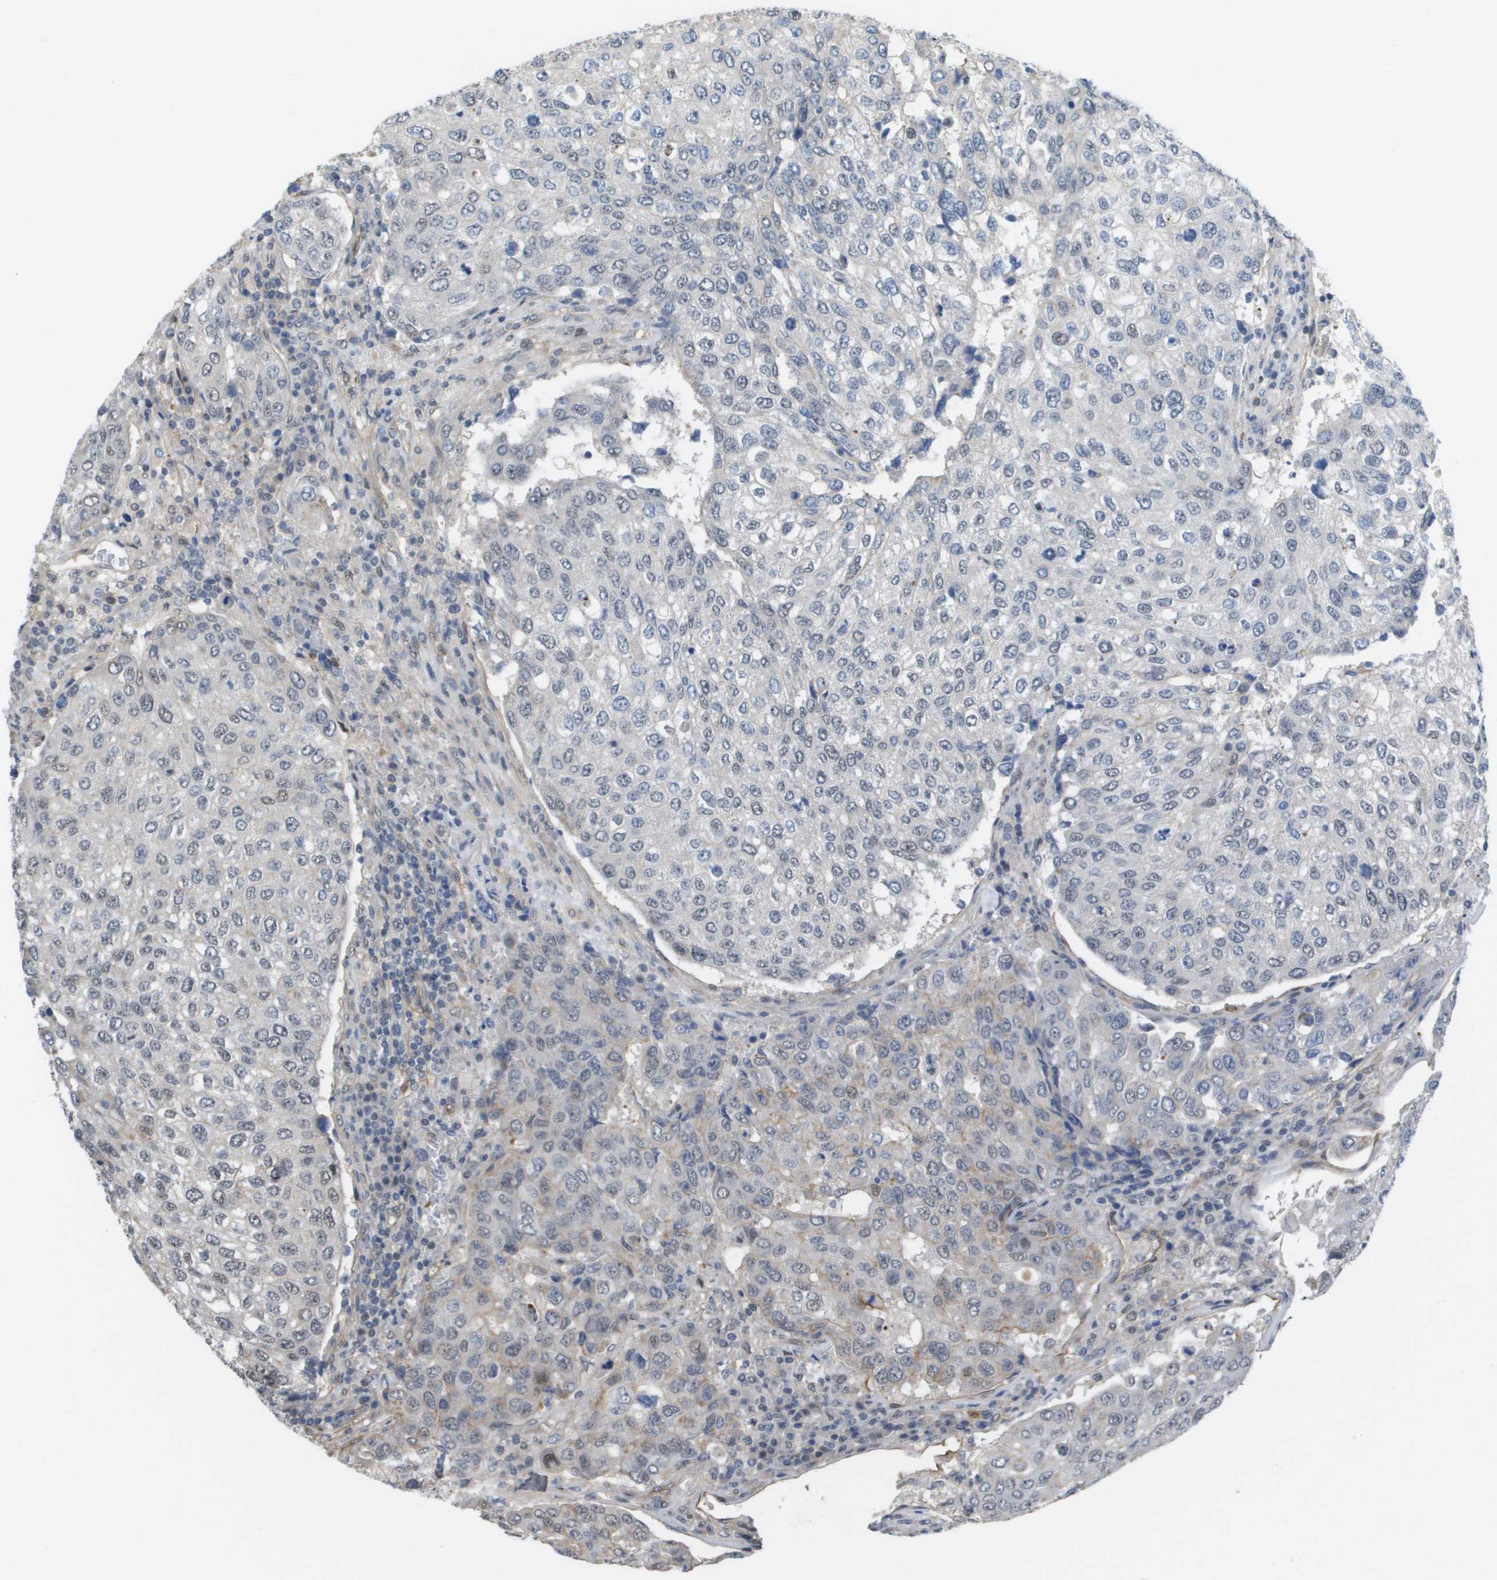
{"staining": {"intensity": "negative", "quantity": "none", "location": "none"}, "tissue": "urothelial cancer", "cell_type": "Tumor cells", "image_type": "cancer", "snomed": [{"axis": "morphology", "description": "Urothelial carcinoma, High grade"}, {"axis": "topography", "description": "Lymph node"}, {"axis": "topography", "description": "Urinary bladder"}], "caption": "IHC photomicrograph of human high-grade urothelial carcinoma stained for a protein (brown), which reveals no staining in tumor cells. The staining is performed using DAB brown chromogen with nuclei counter-stained in using hematoxylin.", "gene": "RNF112", "patient": {"sex": "male", "age": 51}}